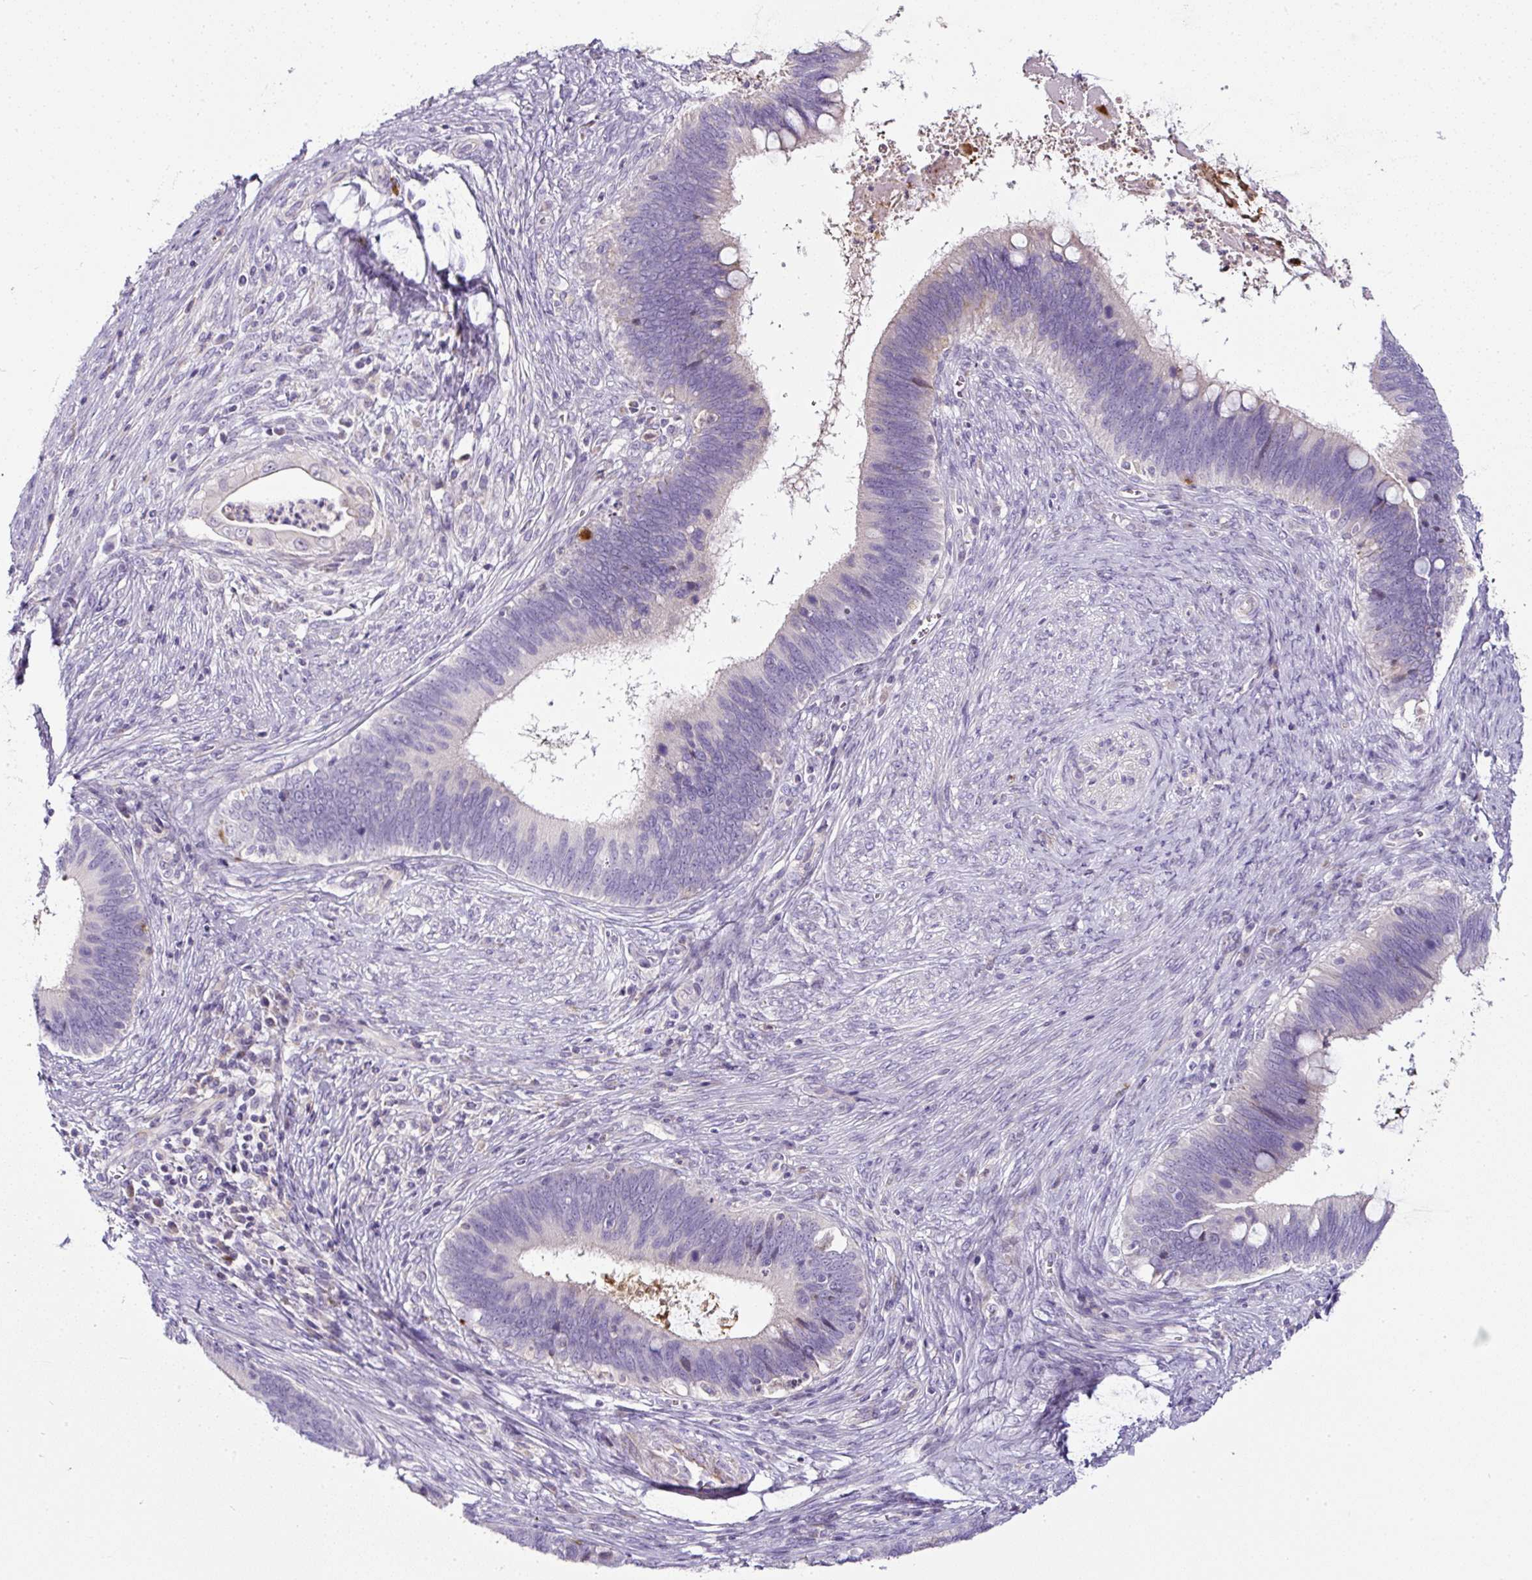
{"staining": {"intensity": "negative", "quantity": "none", "location": "none"}, "tissue": "cervical cancer", "cell_type": "Tumor cells", "image_type": "cancer", "snomed": [{"axis": "morphology", "description": "Adenocarcinoma, NOS"}, {"axis": "topography", "description": "Cervix"}], "caption": "High magnification brightfield microscopy of cervical cancer stained with DAB (brown) and counterstained with hematoxylin (blue): tumor cells show no significant expression.", "gene": "HPS4", "patient": {"sex": "female", "age": 42}}